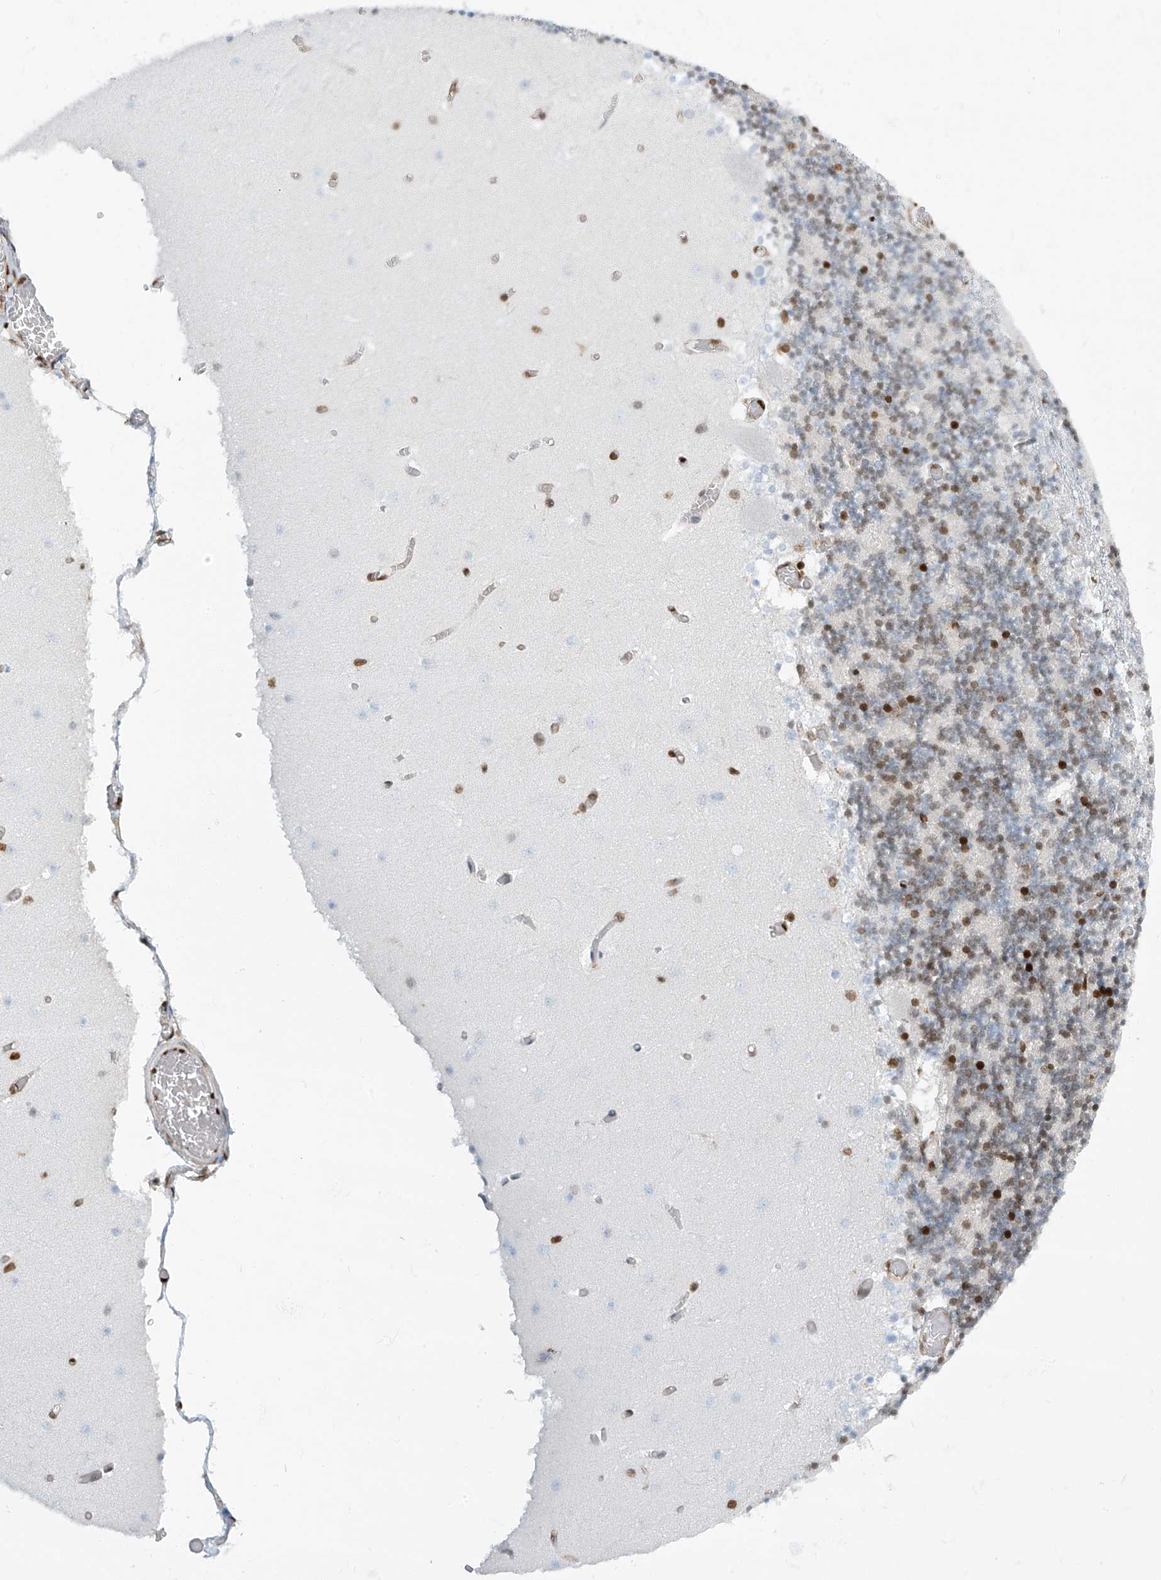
{"staining": {"intensity": "strong", "quantity": "25%-75%", "location": "nuclear"}, "tissue": "cerebellum", "cell_type": "Cells in granular layer", "image_type": "normal", "snomed": [{"axis": "morphology", "description": "Normal tissue, NOS"}, {"axis": "topography", "description": "Cerebellum"}], "caption": "A brown stain highlights strong nuclear expression of a protein in cells in granular layer of unremarkable human cerebellum. The staining was performed using DAB (3,3'-diaminobenzidine), with brown indicating positive protein expression. Nuclei are stained blue with hematoxylin.", "gene": "ENSG00000257390", "patient": {"sex": "female", "age": 28}}